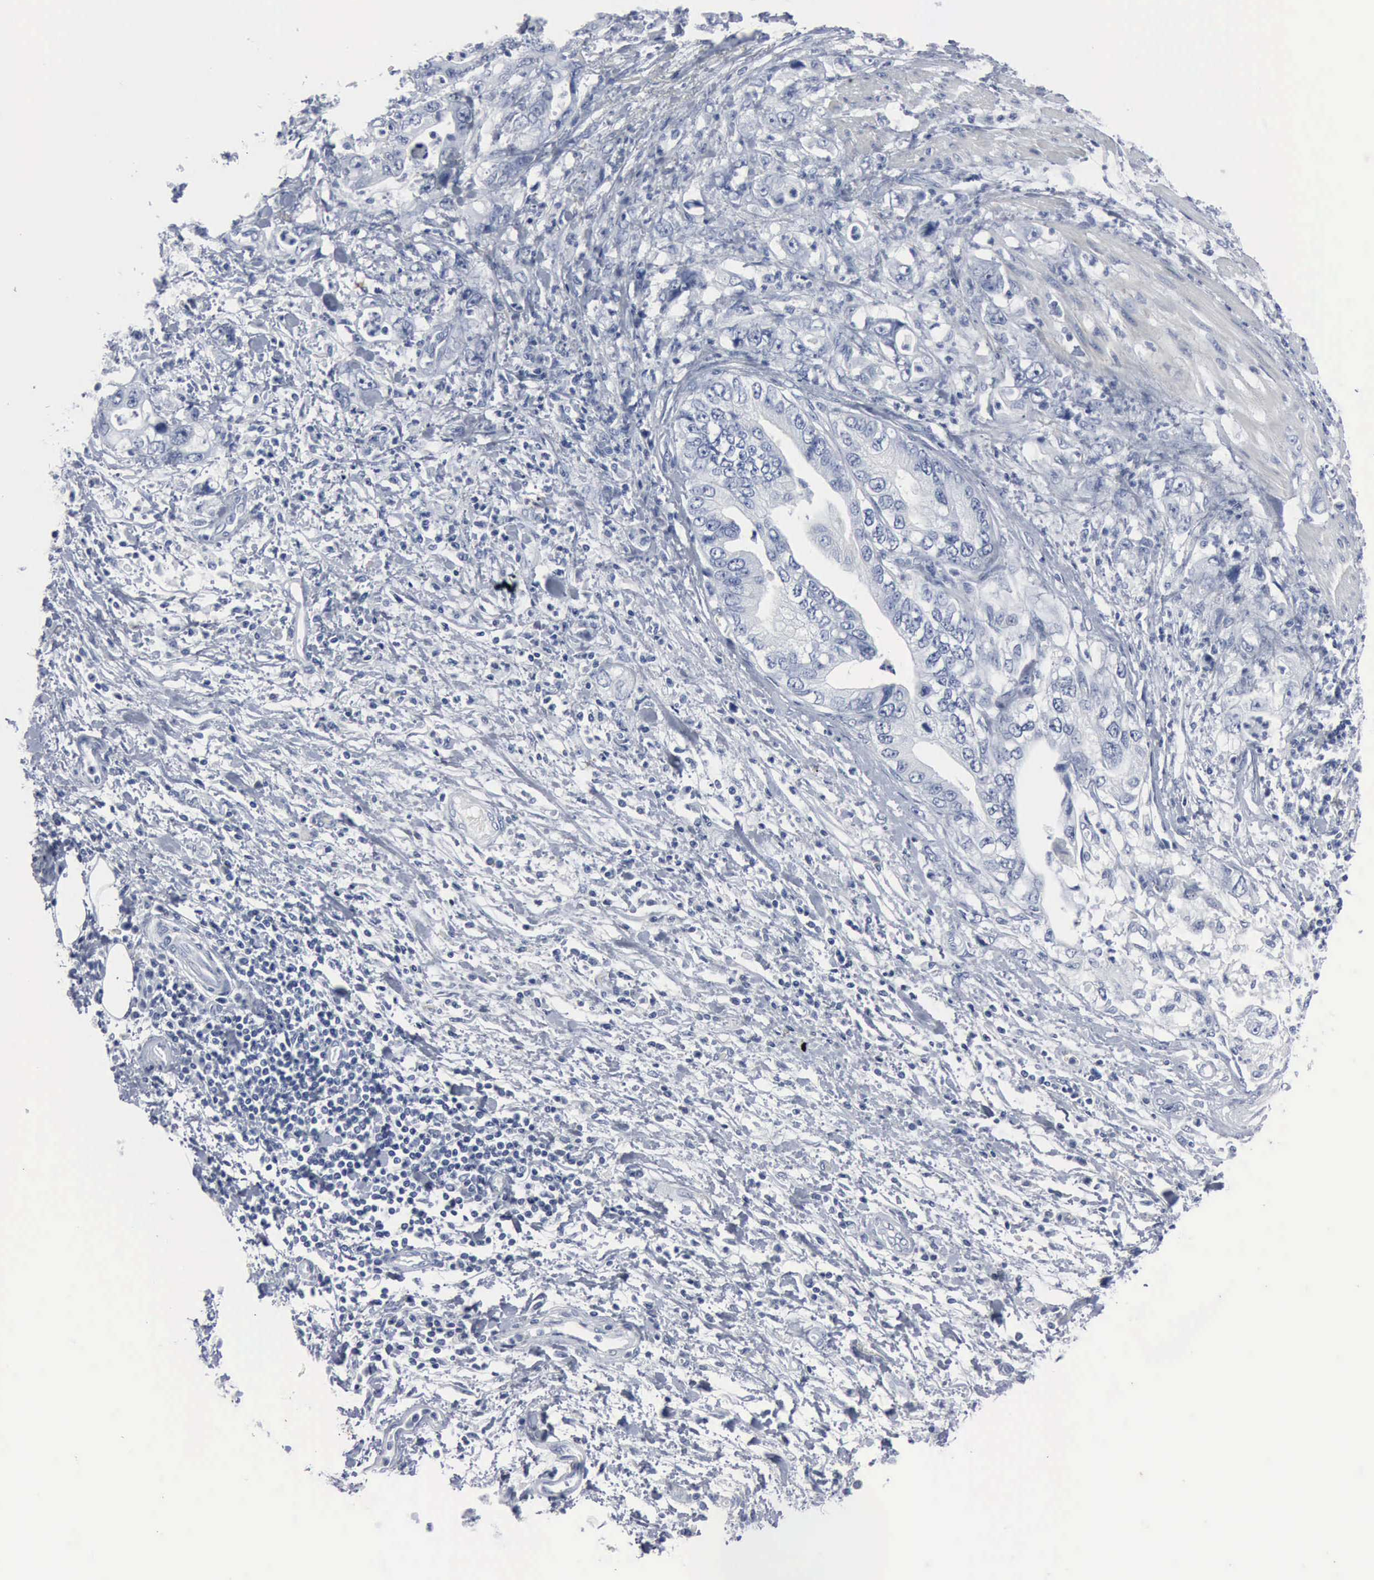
{"staining": {"intensity": "negative", "quantity": "none", "location": "none"}, "tissue": "stomach cancer", "cell_type": "Tumor cells", "image_type": "cancer", "snomed": [{"axis": "morphology", "description": "Adenocarcinoma, NOS"}, {"axis": "topography", "description": "Pancreas"}, {"axis": "topography", "description": "Stomach, upper"}], "caption": "A histopathology image of human stomach cancer (adenocarcinoma) is negative for staining in tumor cells.", "gene": "DMD", "patient": {"sex": "male", "age": 77}}